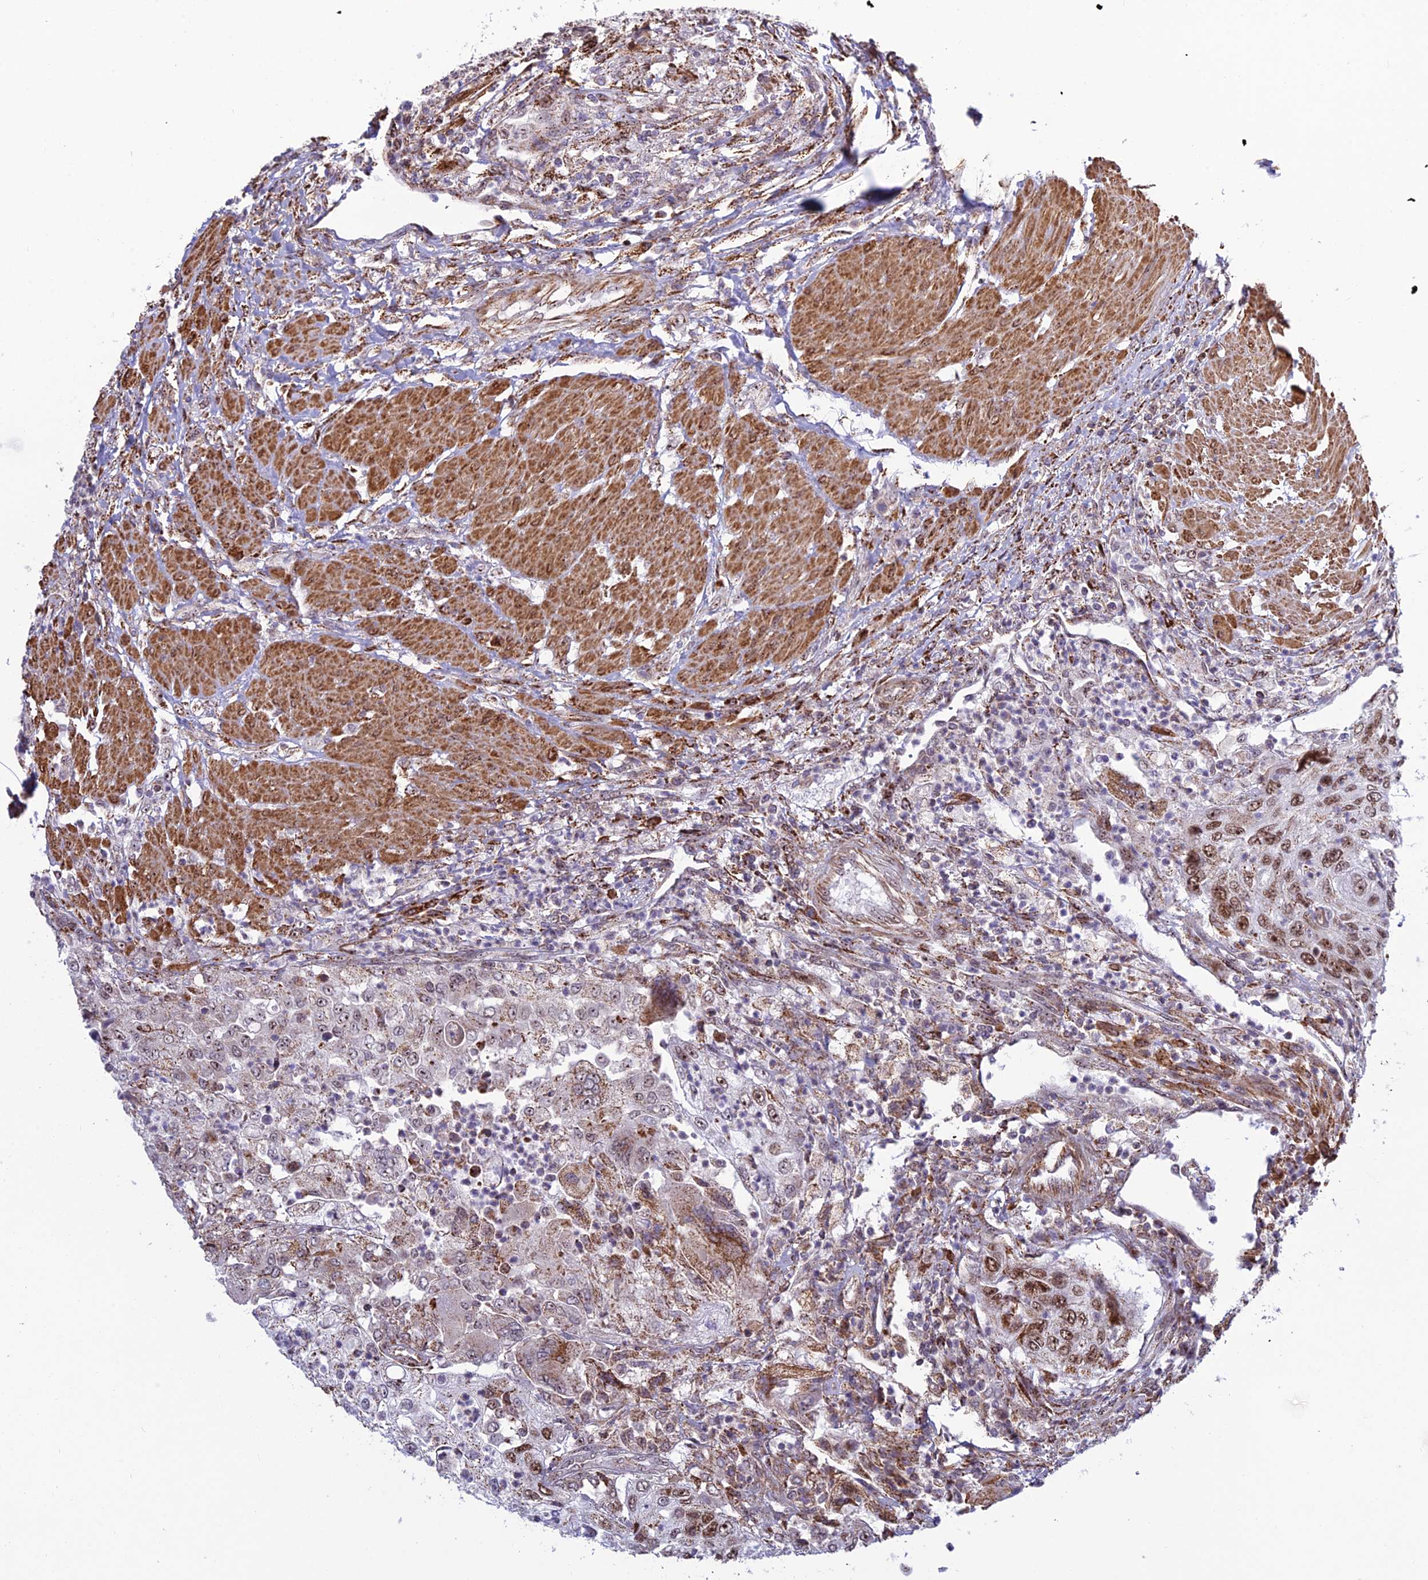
{"staining": {"intensity": "moderate", "quantity": "25%-75%", "location": "nuclear"}, "tissue": "urothelial cancer", "cell_type": "Tumor cells", "image_type": "cancer", "snomed": [{"axis": "morphology", "description": "Urothelial carcinoma, High grade"}, {"axis": "topography", "description": "Urinary bladder"}], "caption": "Urothelial carcinoma (high-grade) tissue shows moderate nuclear staining in approximately 25%-75% of tumor cells The staining is performed using DAB brown chromogen to label protein expression. The nuclei are counter-stained blue using hematoxylin.", "gene": "POLR1G", "patient": {"sex": "female", "age": 60}}